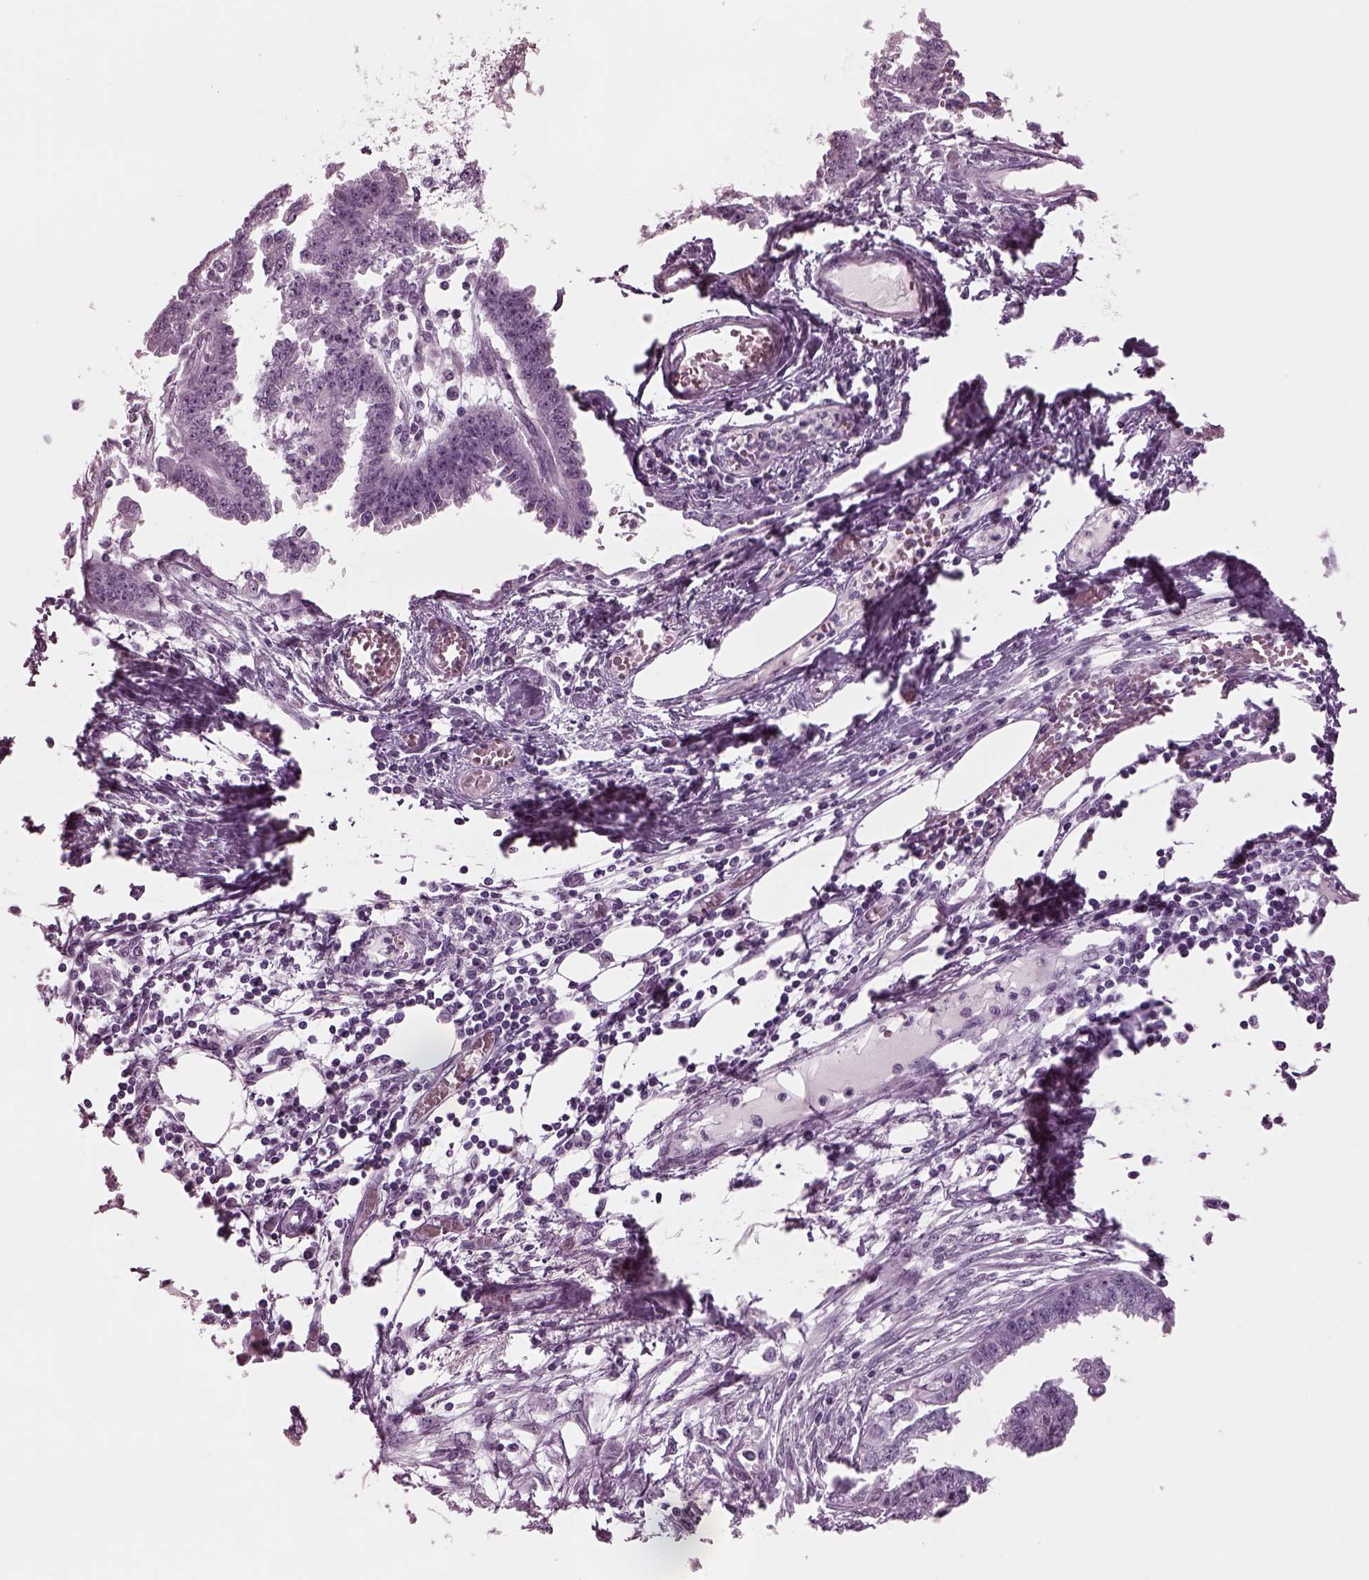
{"staining": {"intensity": "negative", "quantity": "none", "location": "none"}, "tissue": "endometrial cancer", "cell_type": "Tumor cells", "image_type": "cancer", "snomed": [{"axis": "morphology", "description": "Adenocarcinoma, NOS"}, {"axis": "morphology", "description": "Adenocarcinoma, metastatic, NOS"}, {"axis": "topography", "description": "Adipose tissue"}, {"axis": "topography", "description": "Endometrium"}], "caption": "Tumor cells are negative for protein expression in human endometrial cancer.", "gene": "TPPP2", "patient": {"sex": "female", "age": 67}}